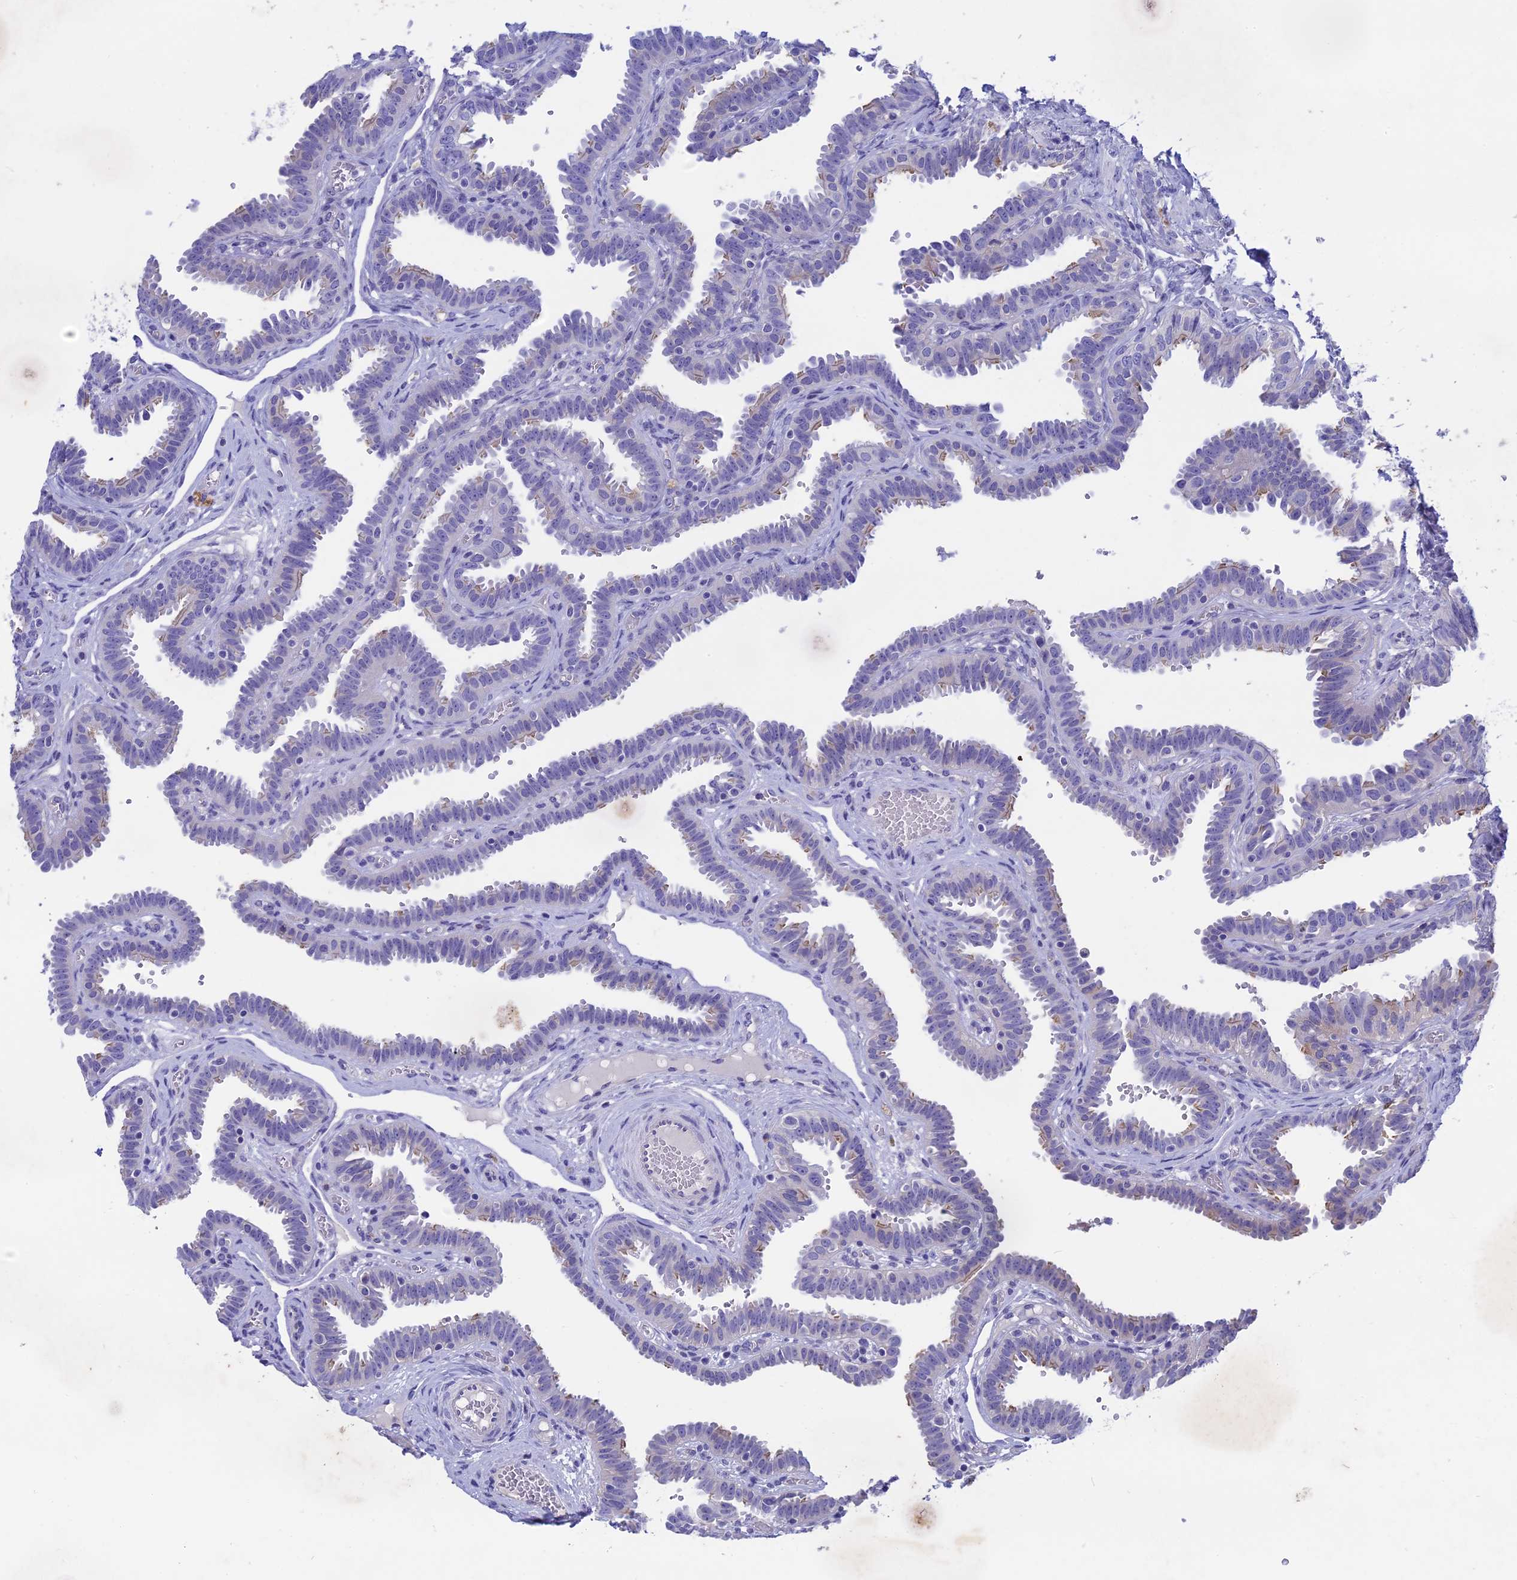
{"staining": {"intensity": "weak", "quantity": "25%-75%", "location": "cytoplasmic/membranous"}, "tissue": "fallopian tube", "cell_type": "Glandular cells", "image_type": "normal", "snomed": [{"axis": "morphology", "description": "Normal tissue, NOS"}, {"axis": "topography", "description": "Fallopian tube"}], "caption": "Glandular cells display low levels of weak cytoplasmic/membranous expression in about 25%-75% of cells in normal fallopian tube. (brown staining indicates protein expression, while blue staining denotes nuclei).", "gene": "BTBD19", "patient": {"sex": "female", "age": 37}}